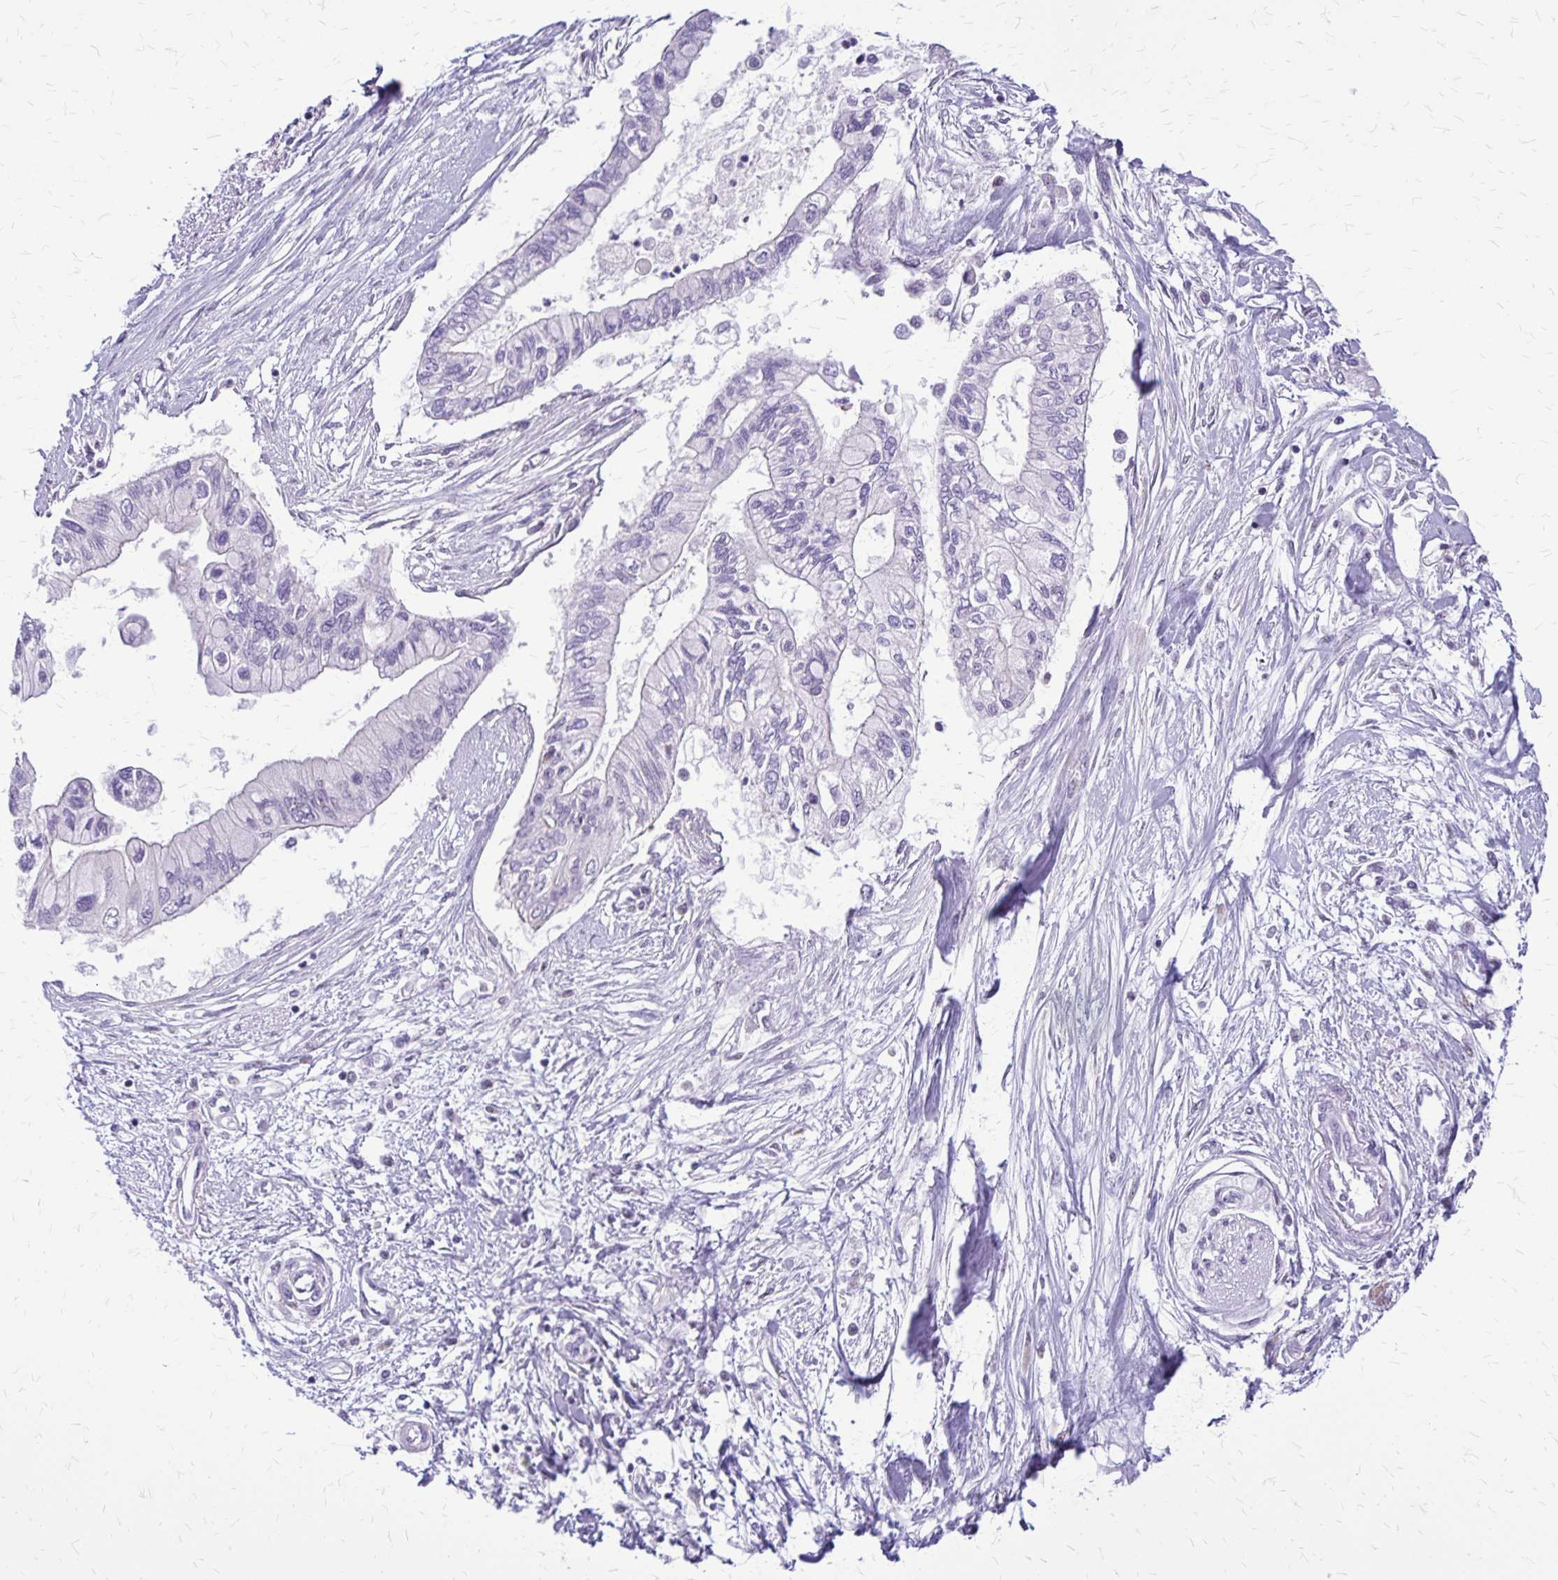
{"staining": {"intensity": "negative", "quantity": "none", "location": "none"}, "tissue": "pancreatic cancer", "cell_type": "Tumor cells", "image_type": "cancer", "snomed": [{"axis": "morphology", "description": "Adenocarcinoma, NOS"}, {"axis": "topography", "description": "Pancreas"}], "caption": "Tumor cells show no significant expression in pancreatic cancer (adenocarcinoma). The staining was performed using DAB to visualize the protein expression in brown, while the nuclei were stained in blue with hematoxylin (Magnification: 20x).", "gene": "GP9", "patient": {"sex": "female", "age": 77}}